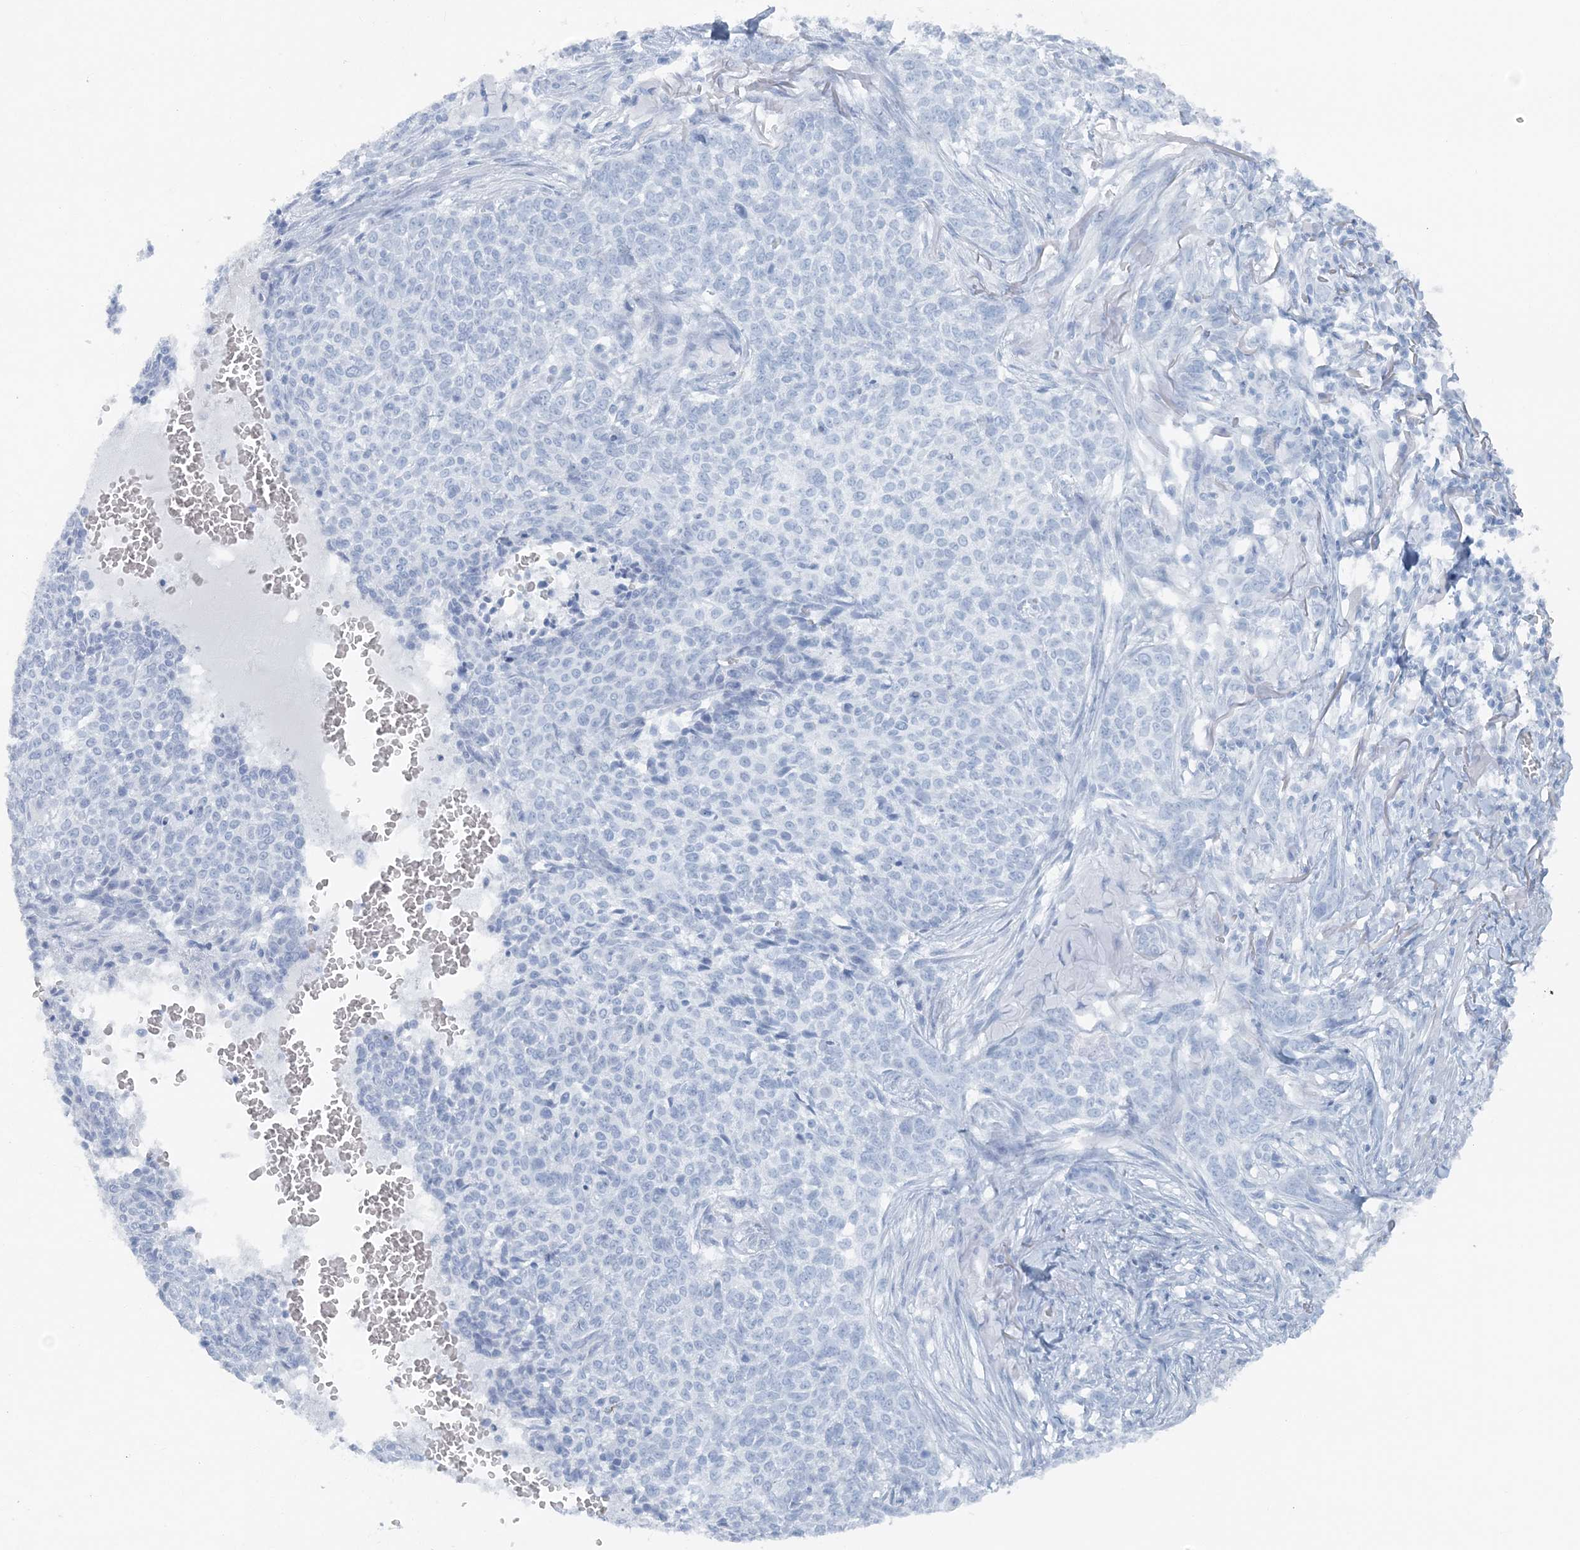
{"staining": {"intensity": "negative", "quantity": "none", "location": "none"}, "tissue": "skin cancer", "cell_type": "Tumor cells", "image_type": "cancer", "snomed": [{"axis": "morphology", "description": "Basal cell carcinoma"}, {"axis": "topography", "description": "Skin"}], "caption": "Skin cancer was stained to show a protein in brown. There is no significant positivity in tumor cells.", "gene": "ATP11A", "patient": {"sex": "male", "age": 85}}